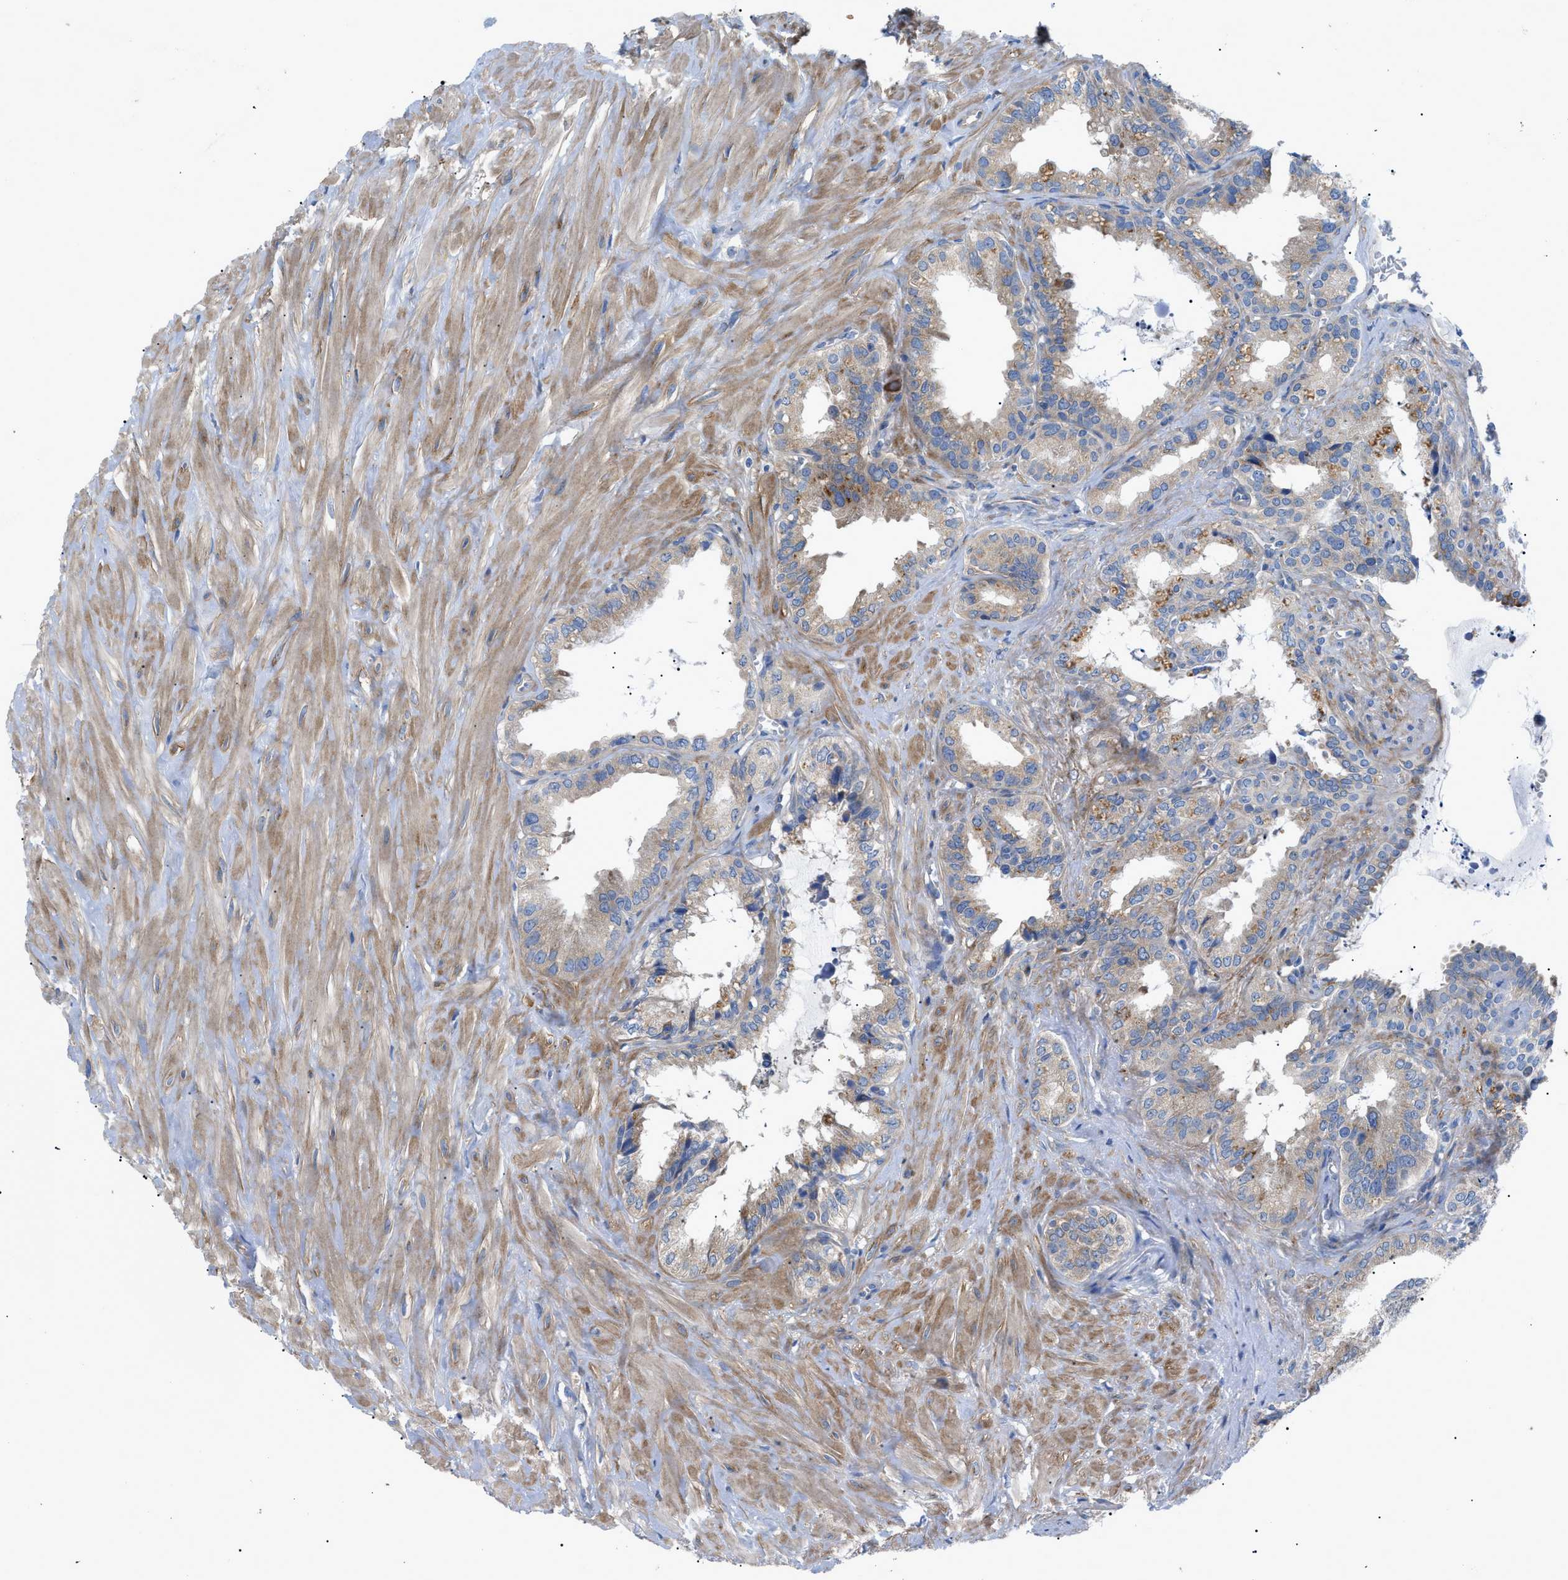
{"staining": {"intensity": "moderate", "quantity": "25%-75%", "location": "cytoplasmic/membranous"}, "tissue": "seminal vesicle", "cell_type": "Glandular cells", "image_type": "normal", "snomed": [{"axis": "morphology", "description": "Normal tissue, NOS"}, {"axis": "topography", "description": "Seminal veicle"}], "caption": "Glandular cells show moderate cytoplasmic/membranous staining in approximately 25%-75% of cells in normal seminal vesicle. (IHC, brightfield microscopy, high magnification).", "gene": "HSPB8", "patient": {"sex": "male", "age": 64}}